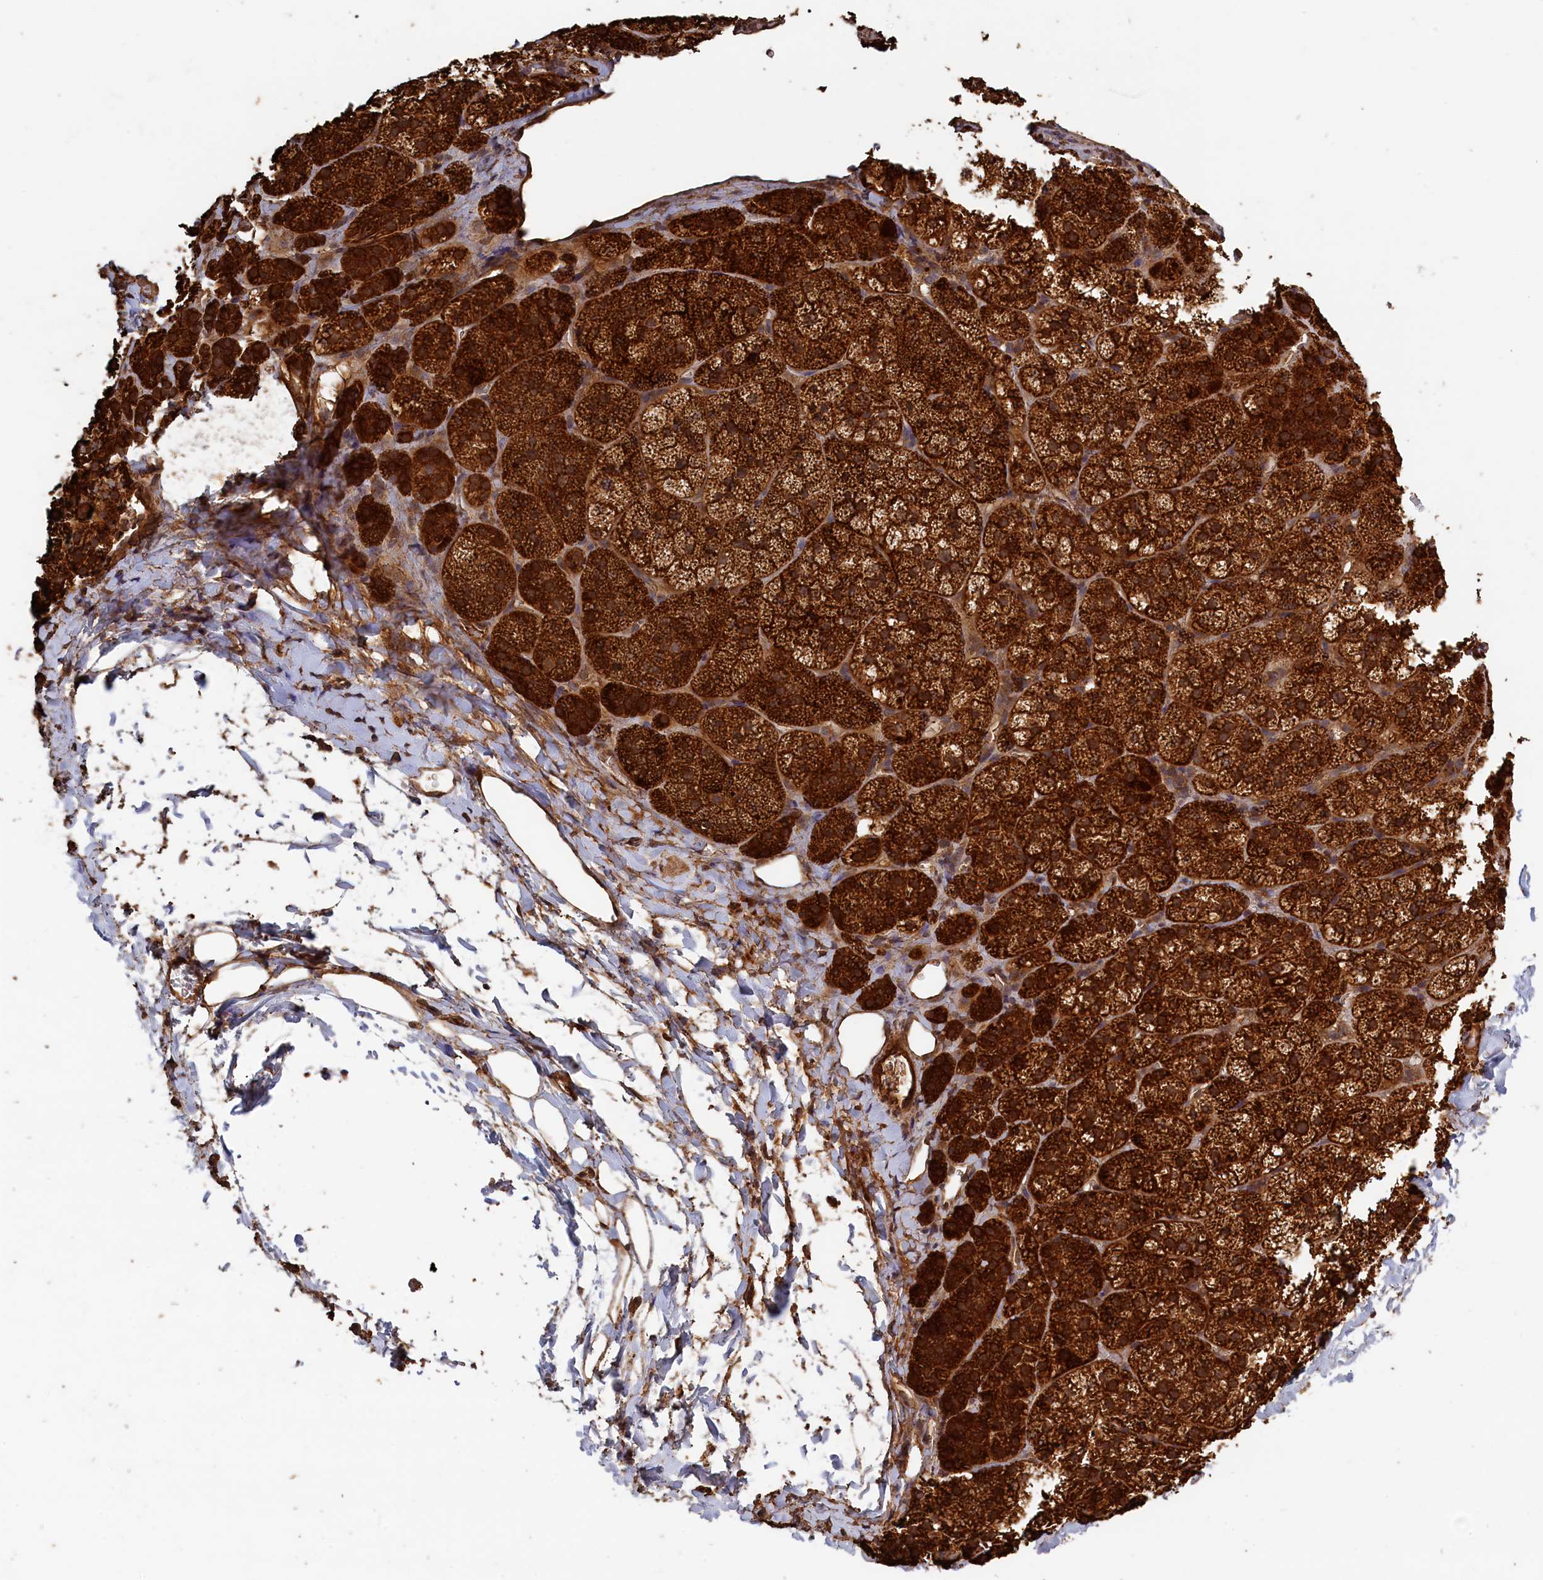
{"staining": {"intensity": "strong", "quantity": ">75%", "location": "cytoplasmic/membranous"}, "tissue": "adrenal gland", "cell_type": "Glandular cells", "image_type": "normal", "snomed": [{"axis": "morphology", "description": "Normal tissue, NOS"}, {"axis": "topography", "description": "Adrenal gland"}], "caption": "Adrenal gland stained with a brown dye shows strong cytoplasmic/membranous positive staining in about >75% of glandular cells.", "gene": "SNX33", "patient": {"sex": "female", "age": 44}}